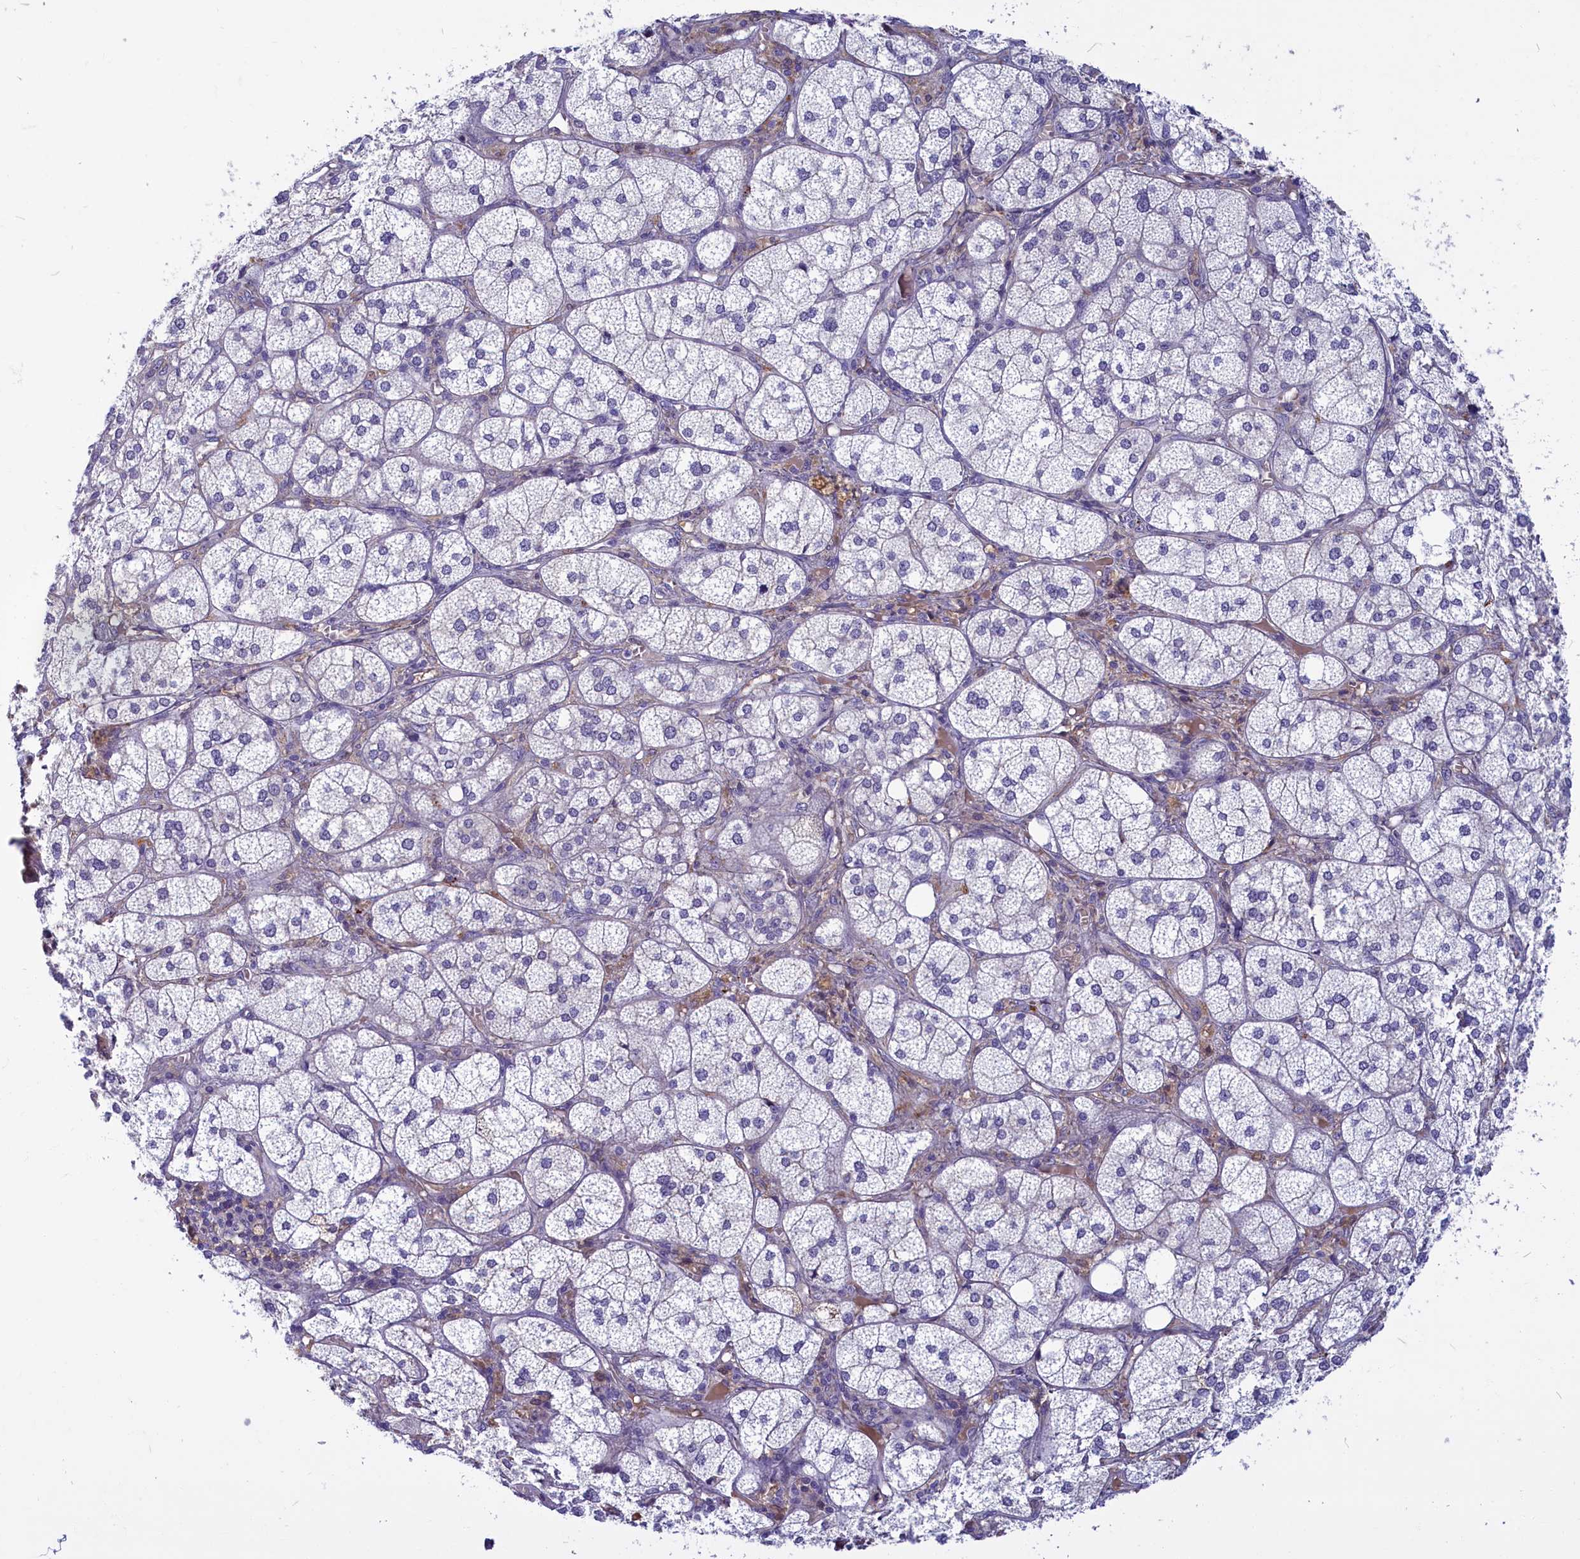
{"staining": {"intensity": "negative", "quantity": "none", "location": "none"}, "tissue": "adrenal gland", "cell_type": "Glandular cells", "image_type": "normal", "snomed": [{"axis": "morphology", "description": "Normal tissue, NOS"}, {"axis": "topography", "description": "Adrenal gland"}], "caption": "An IHC photomicrograph of unremarkable adrenal gland is shown. There is no staining in glandular cells of adrenal gland. (Stains: DAB immunohistochemistry (IHC) with hematoxylin counter stain, Microscopy: brightfield microscopy at high magnification).", "gene": "SV2C", "patient": {"sex": "female", "age": 61}}